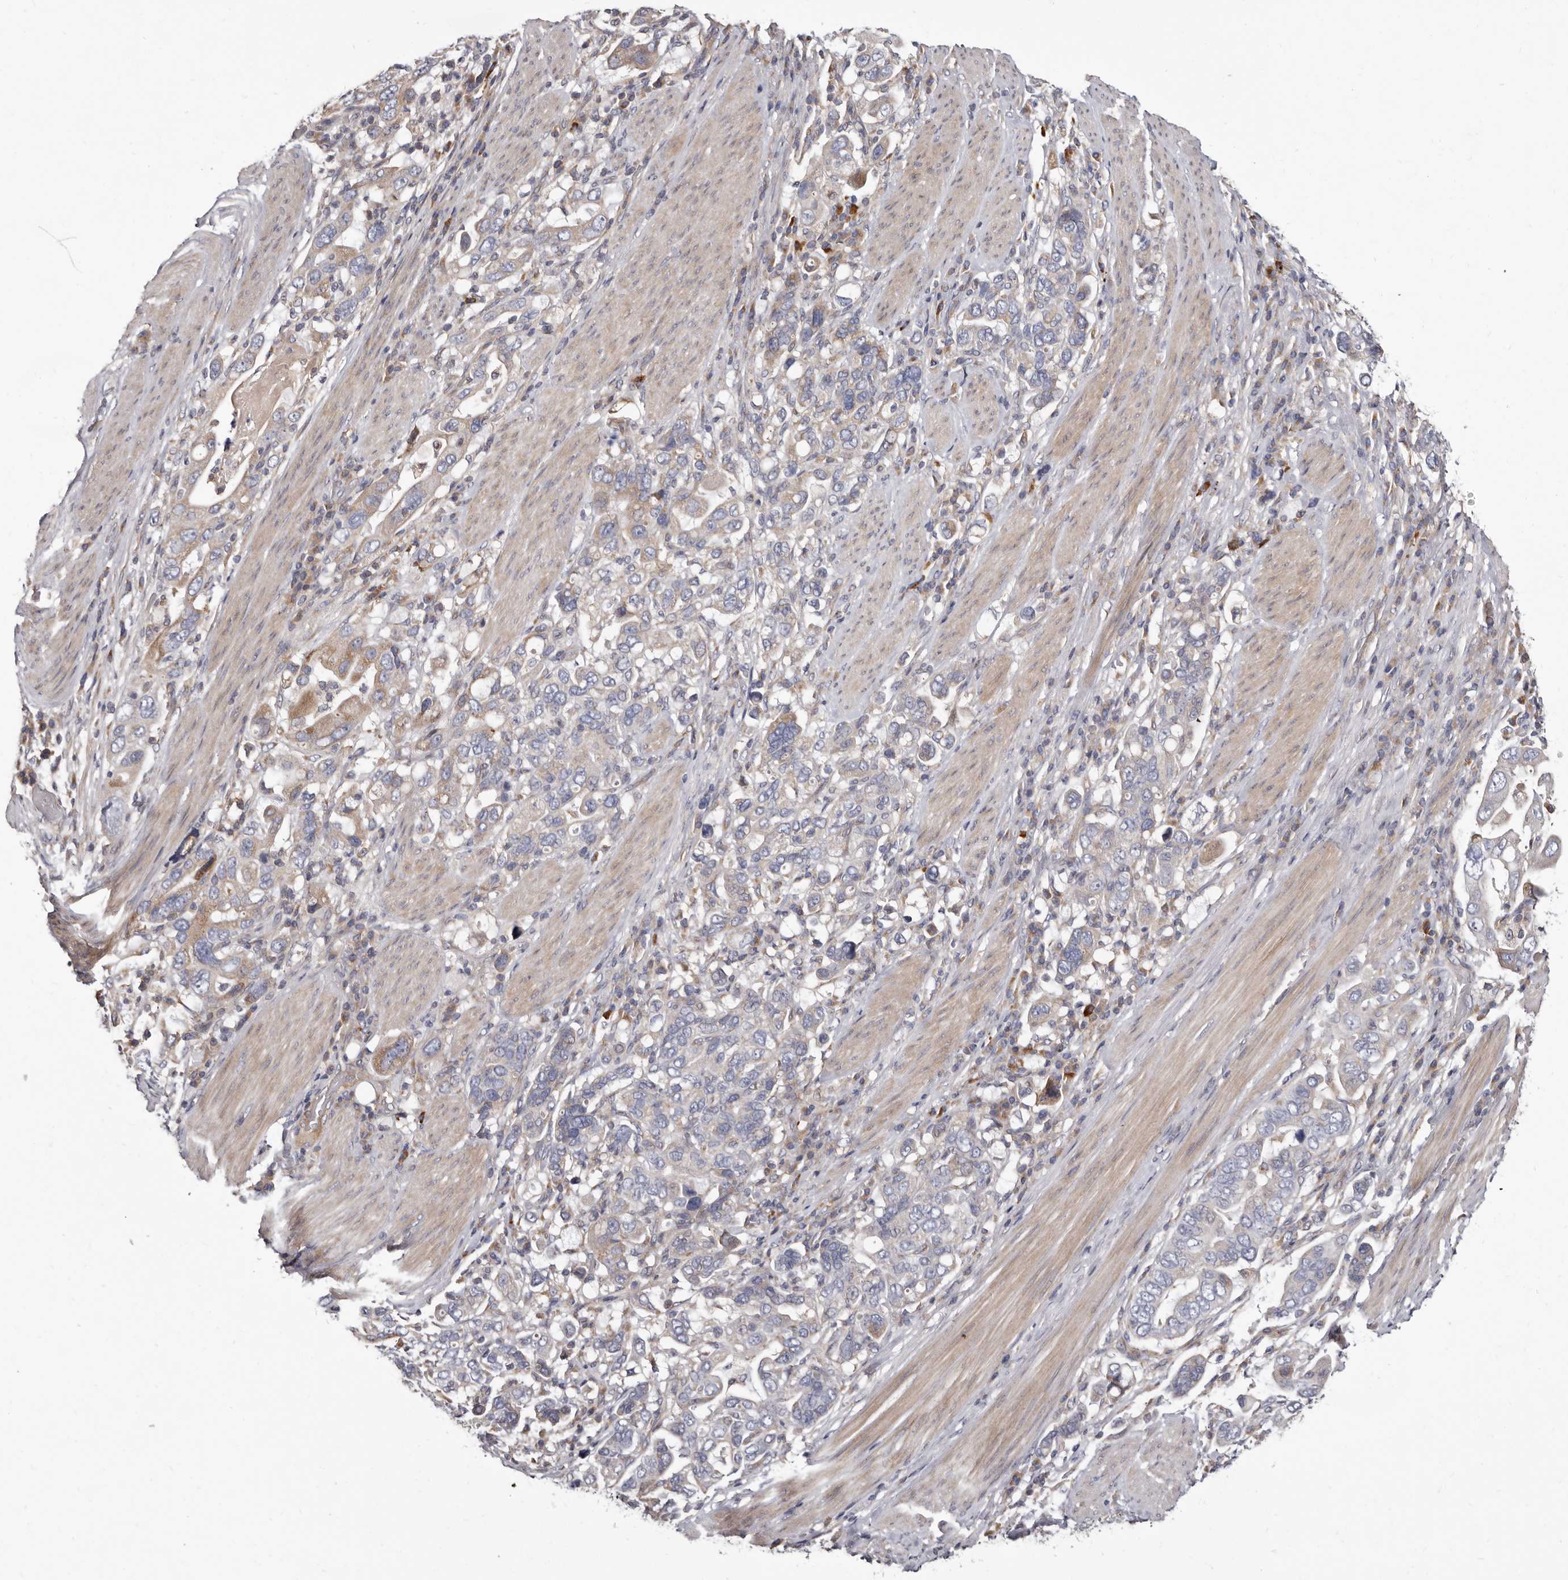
{"staining": {"intensity": "weak", "quantity": "<25%", "location": "cytoplasmic/membranous"}, "tissue": "stomach cancer", "cell_type": "Tumor cells", "image_type": "cancer", "snomed": [{"axis": "morphology", "description": "Adenocarcinoma, NOS"}, {"axis": "topography", "description": "Stomach, upper"}], "caption": "There is no significant expression in tumor cells of adenocarcinoma (stomach).", "gene": "ASIC5", "patient": {"sex": "male", "age": 62}}